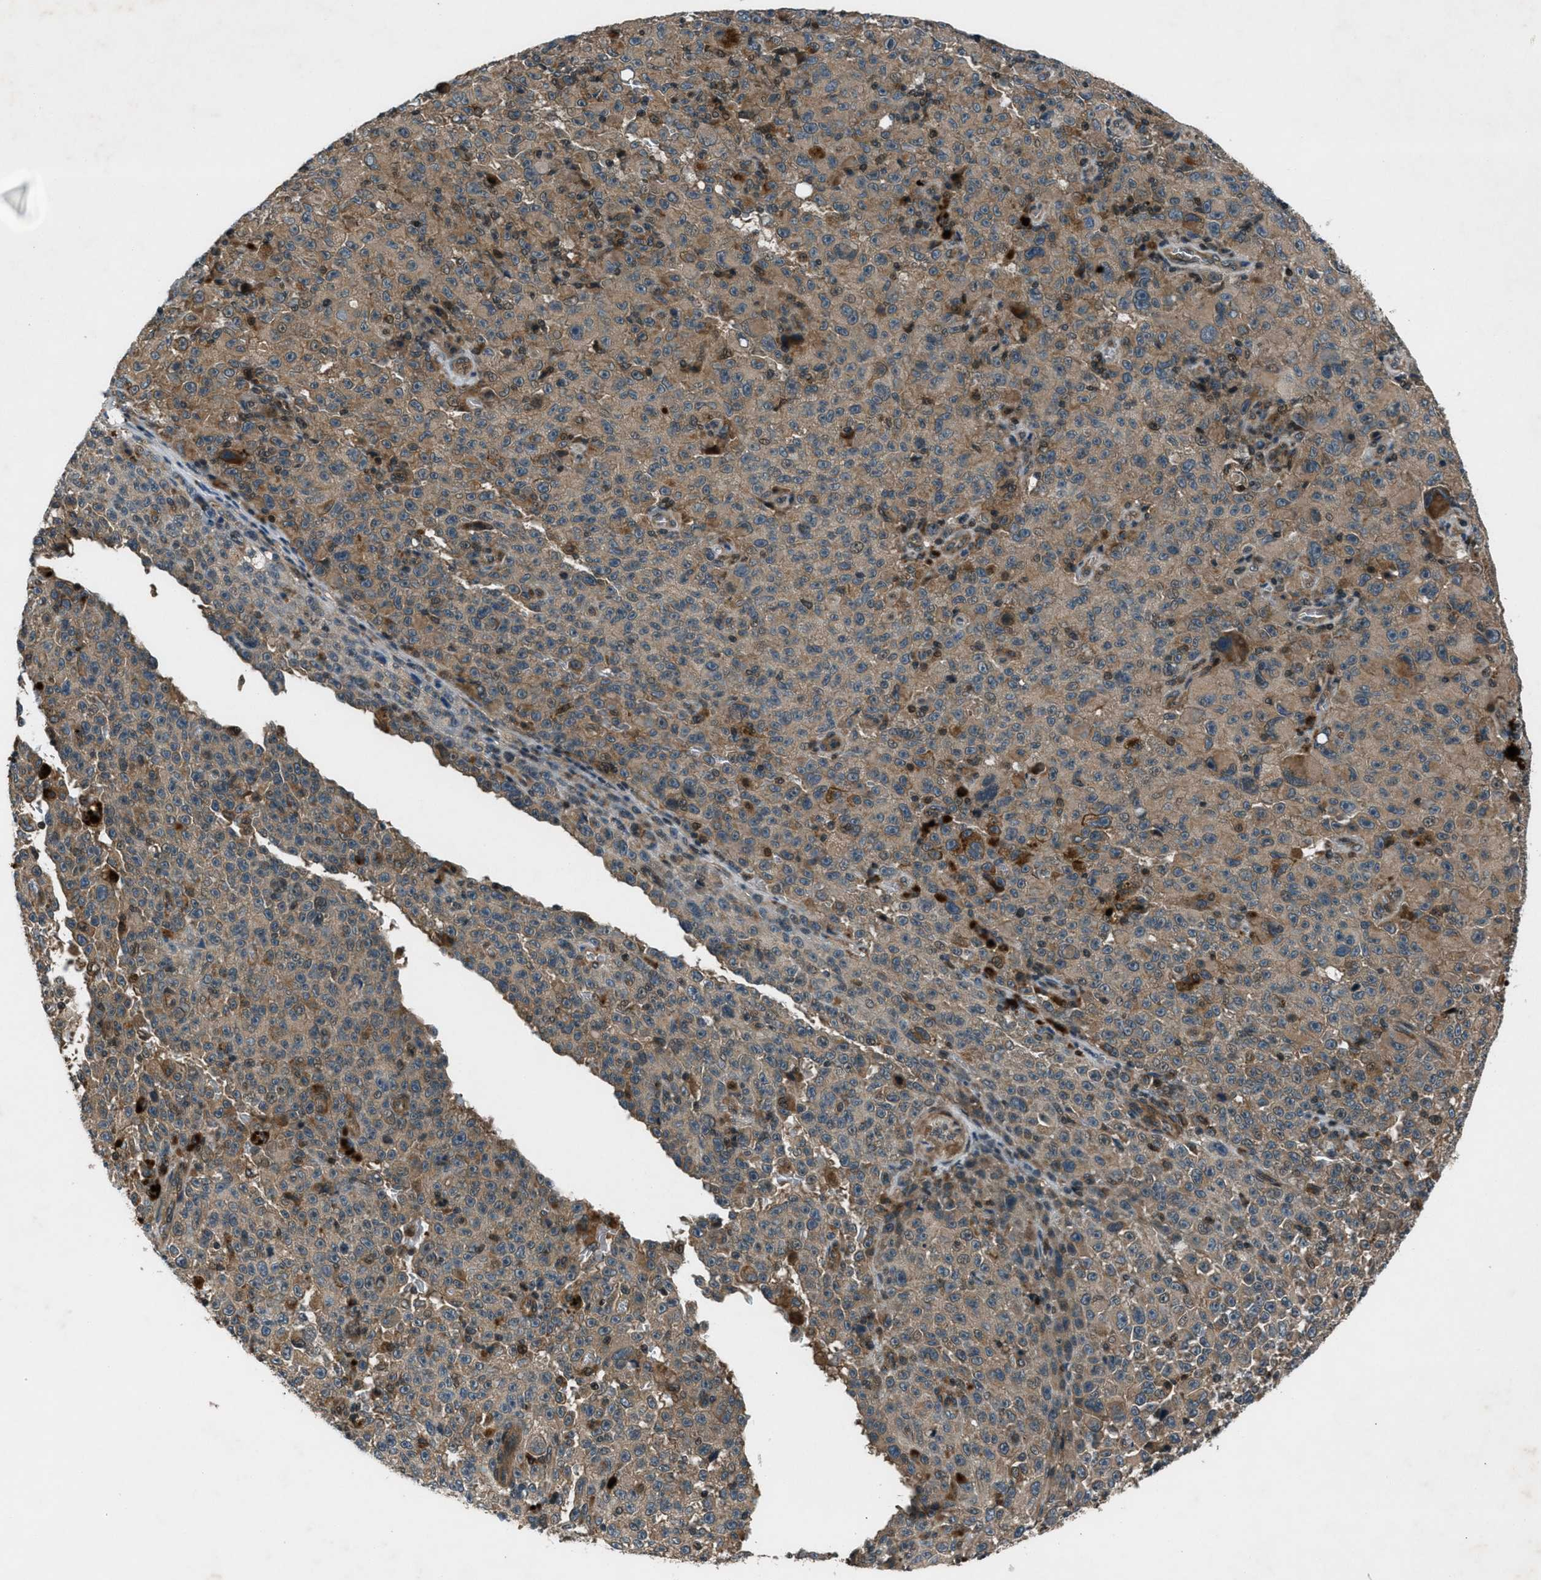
{"staining": {"intensity": "moderate", "quantity": ">75%", "location": "cytoplasmic/membranous"}, "tissue": "melanoma", "cell_type": "Tumor cells", "image_type": "cancer", "snomed": [{"axis": "morphology", "description": "Malignant melanoma, NOS"}, {"axis": "topography", "description": "Skin"}], "caption": "Human malignant melanoma stained with a brown dye displays moderate cytoplasmic/membranous positive expression in approximately >75% of tumor cells.", "gene": "EPSTI1", "patient": {"sex": "female", "age": 82}}